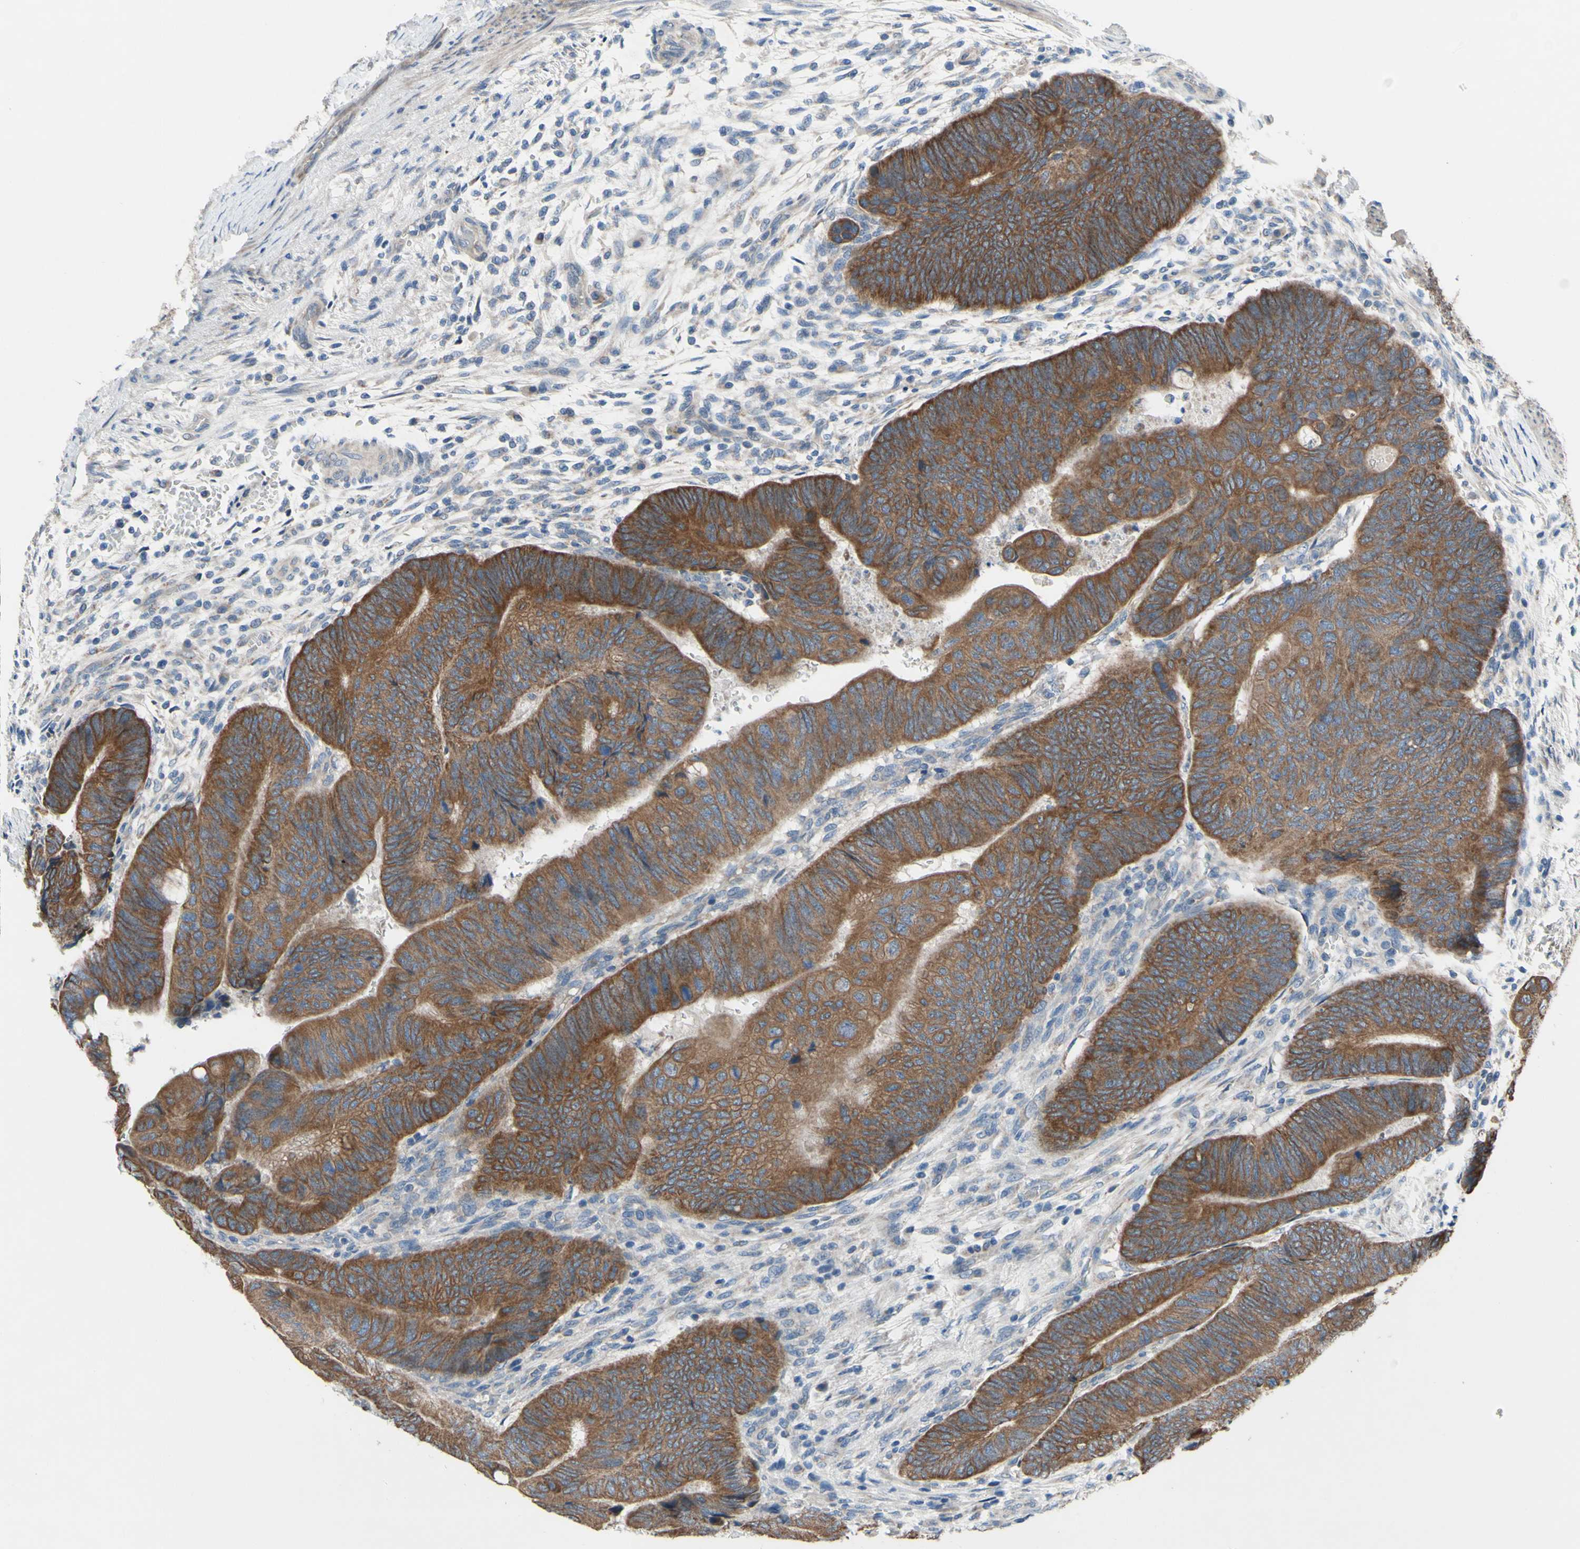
{"staining": {"intensity": "strong", "quantity": ">75%", "location": "cytoplasmic/membranous"}, "tissue": "colorectal cancer", "cell_type": "Tumor cells", "image_type": "cancer", "snomed": [{"axis": "morphology", "description": "Normal tissue, NOS"}, {"axis": "morphology", "description": "Adenocarcinoma, NOS"}, {"axis": "topography", "description": "Rectum"}, {"axis": "topography", "description": "Peripheral nerve tissue"}], "caption": "Protein staining shows strong cytoplasmic/membranous expression in about >75% of tumor cells in colorectal adenocarcinoma. The protein is stained brown, and the nuclei are stained in blue (DAB (3,3'-diaminobenzidine) IHC with brightfield microscopy, high magnification).", "gene": "GRAMD2B", "patient": {"sex": "male", "age": 92}}